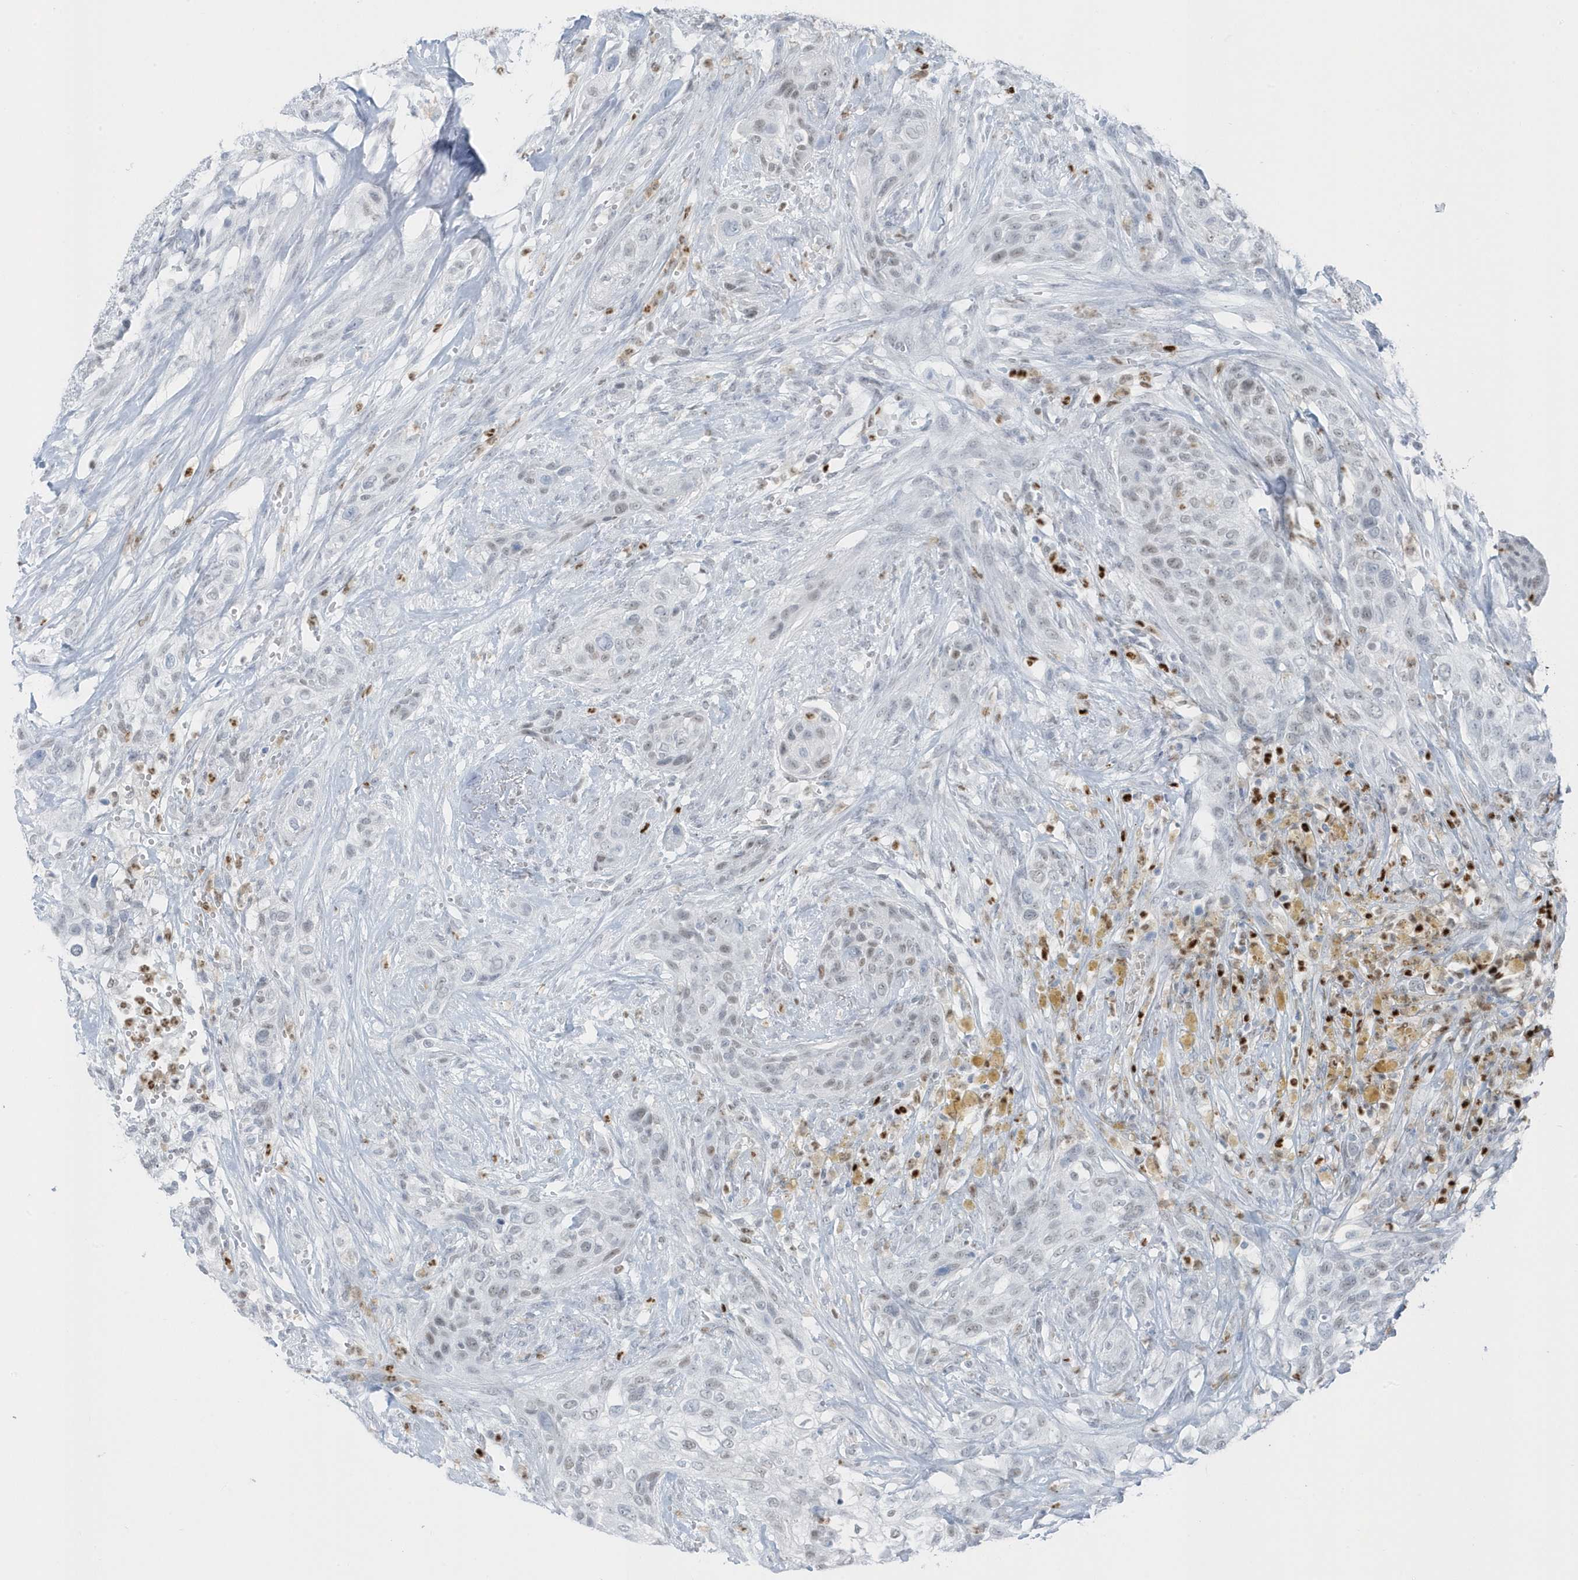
{"staining": {"intensity": "negative", "quantity": "none", "location": "none"}, "tissue": "urothelial cancer", "cell_type": "Tumor cells", "image_type": "cancer", "snomed": [{"axis": "morphology", "description": "Urothelial carcinoma, High grade"}, {"axis": "topography", "description": "Urinary bladder"}], "caption": "DAB immunohistochemical staining of urothelial carcinoma (high-grade) reveals no significant staining in tumor cells.", "gene": "SMIM34", "patient": {"sex": "male", "age": 35}}